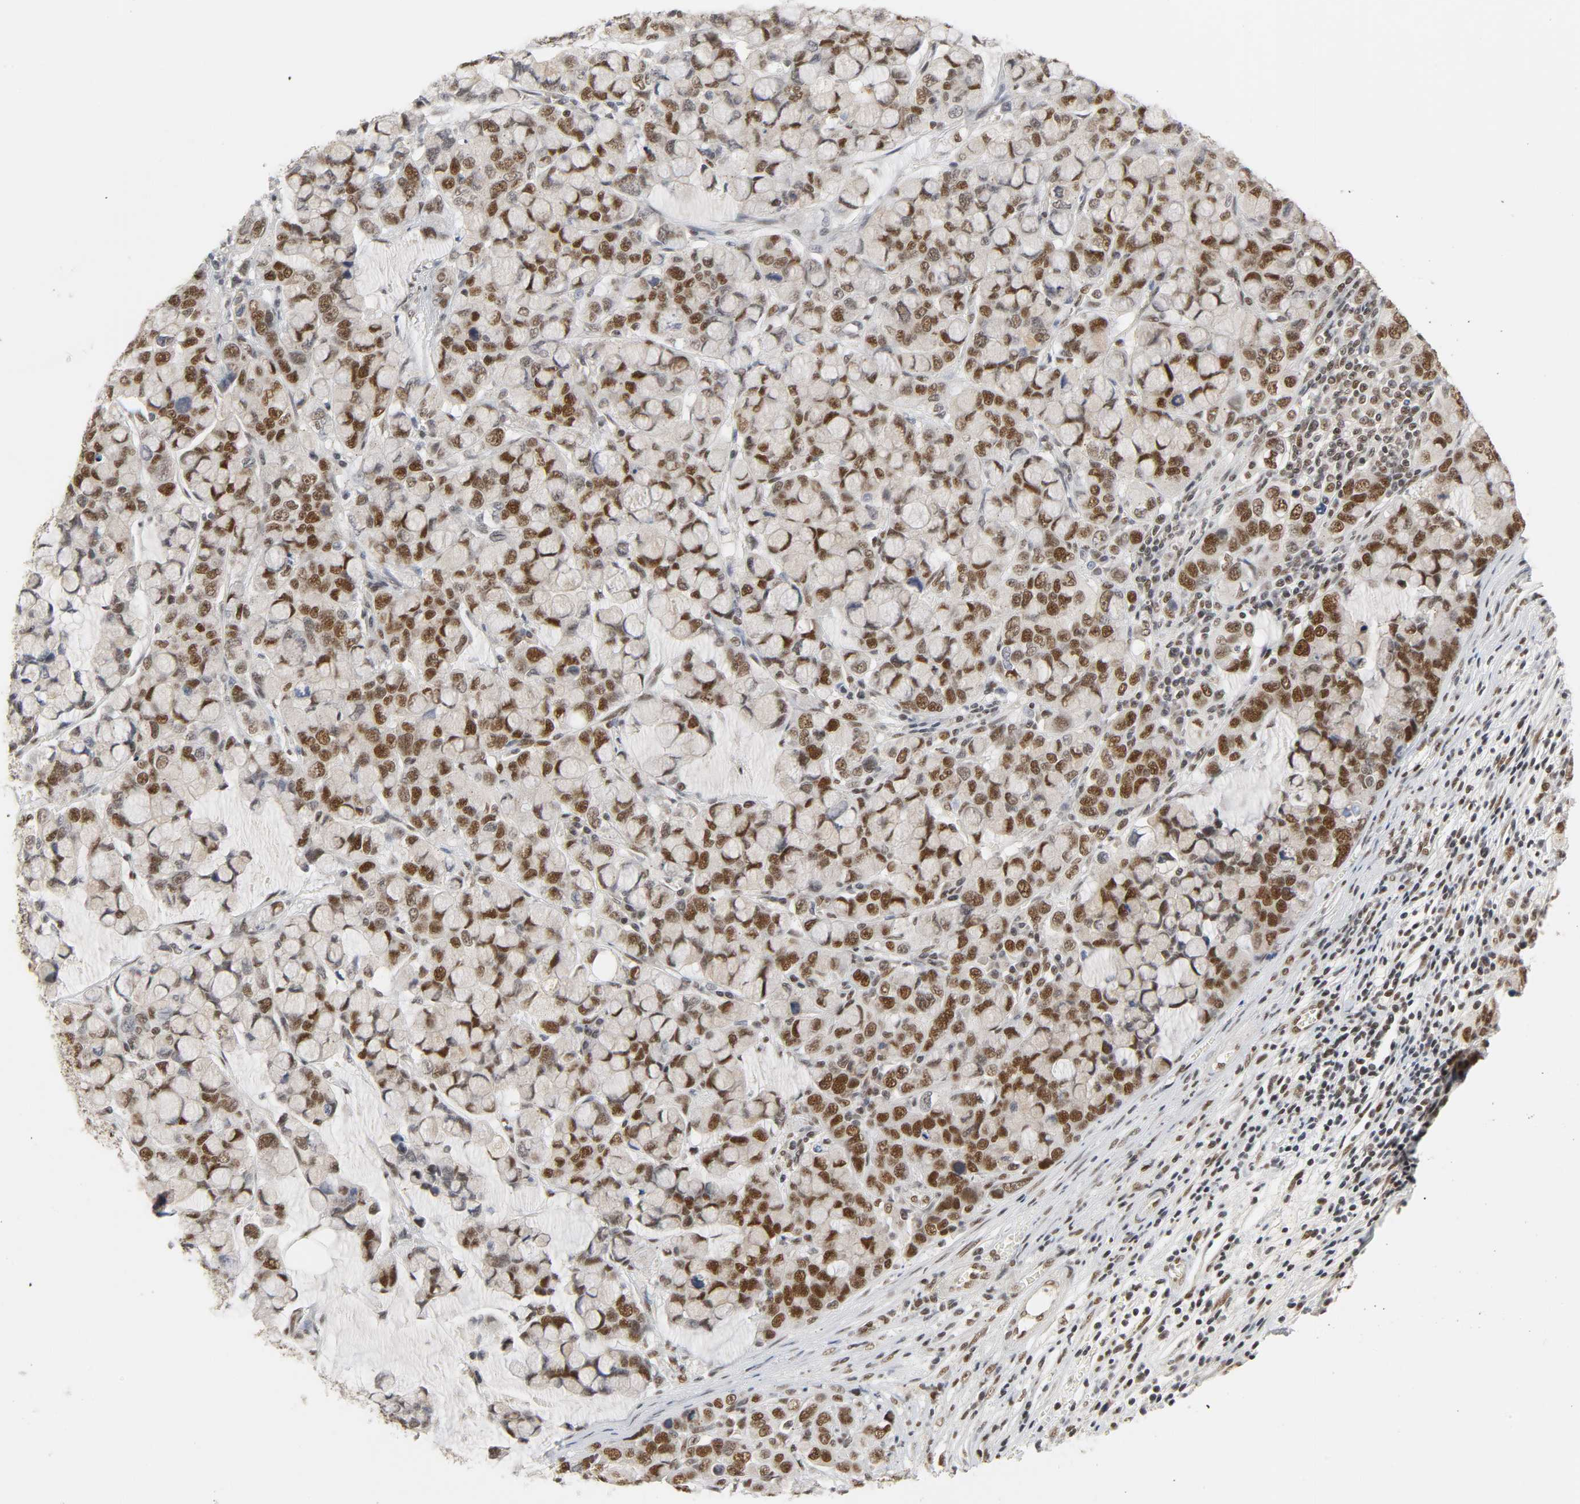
{"staining": {"intensity": "strong", "quantity": ">75%", "location": "nuclear"}, "tissue": "stomach cancer", "cell_type": "Tumor cells", "image_type": "cancer", "snomed": [{"axis": "morphology", "description": "Adenocarcinoma, NOS"}, {"axis": "topography", "description": "Stomach, lower"}], "caption": "Human adenocarcinoma (stomach) stained with a brown dye shows strong nuclear positive positivity in approximately >75% of tumor cells.", "gene": "NCOA6", "patient": {"sex": "male", "age": 84}}